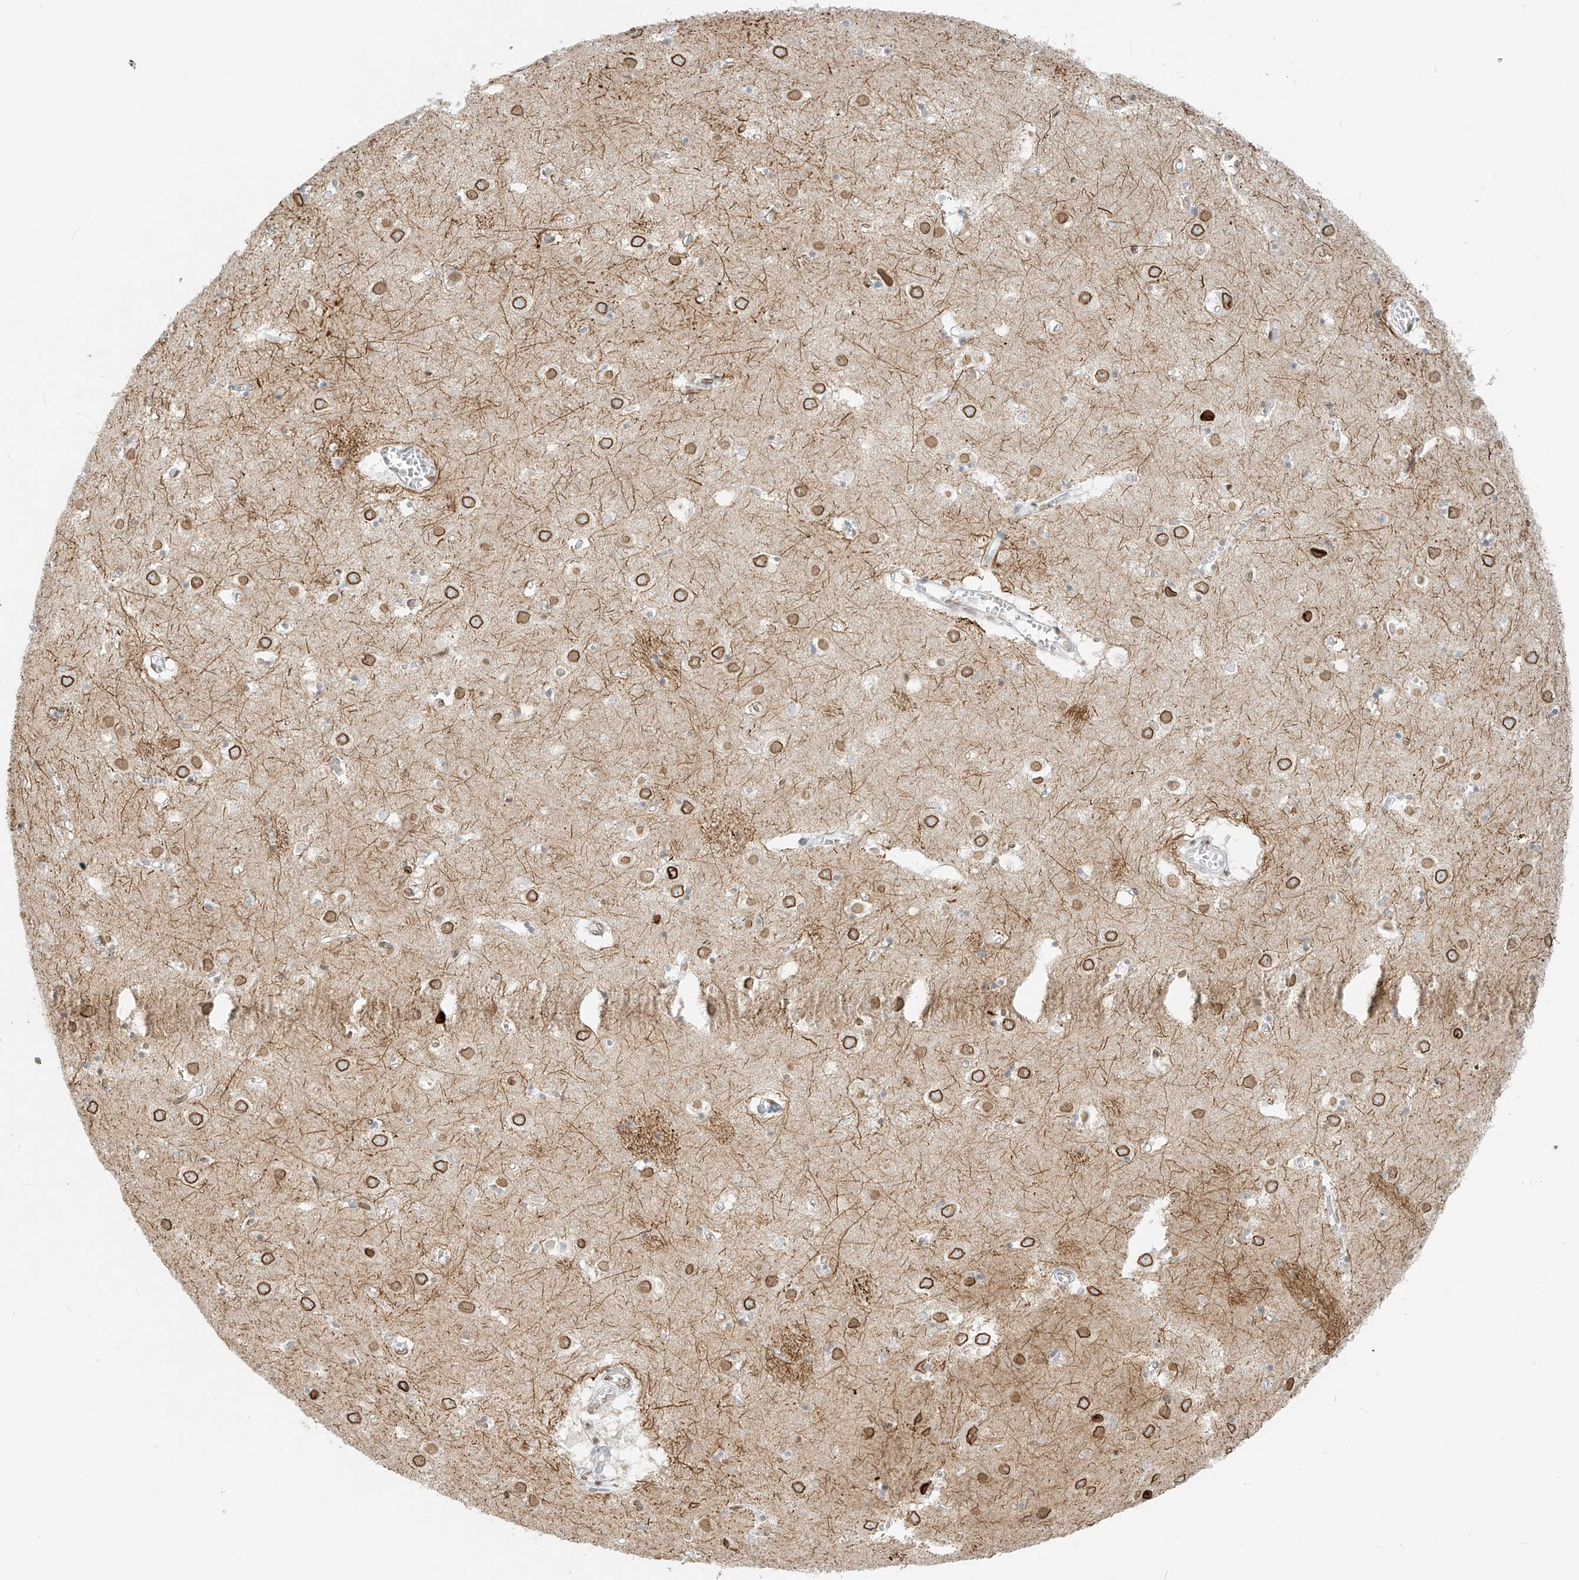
{"staining": {"intensity": "moderate", "quantity": "<25%", "location": "cytoplasmic/membranous,nuclear"}, "tissue": "caudate", "cell_type": "Glial cells", "image_type": "normal", "snomed": [{"axis": "morphology", "description": "Normal tissue, NOS"}, {"axis": "topography", "description": "Lateral ventricle wall"}], "caption": "This photomicrograph displays immunohistochemistry (IHC) staining of normal caudate, with low moderate cytoplasmic/membranous,nuclear expression in approximately <25% of glial cells.", "gene": "OSBPL7", "patient": {"sex": "male", "age": 70}}